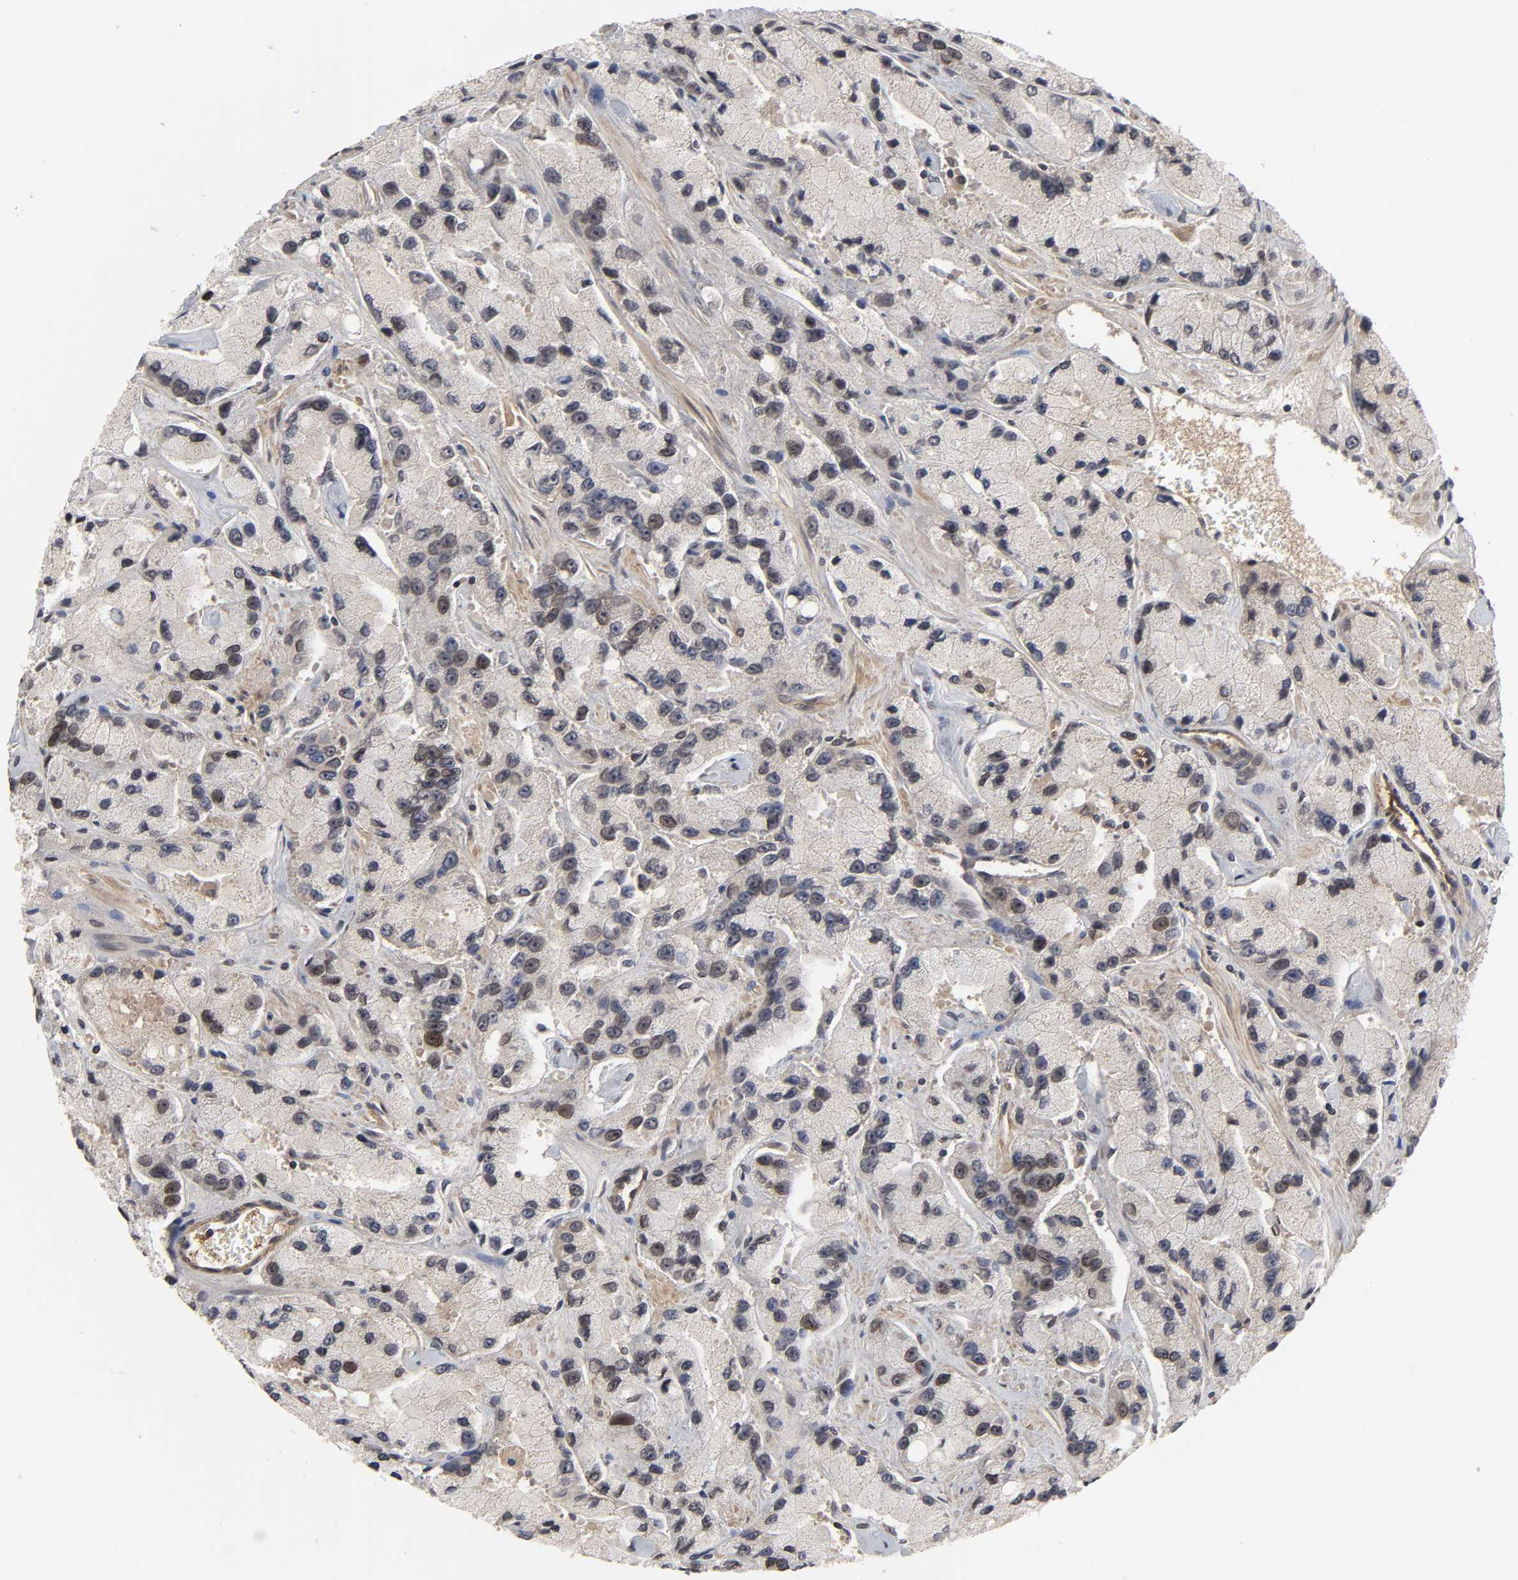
{"staining": {"intensity": "moderate", "quantity": "<25%", "location": "cytoplasmic/membranous,nuclear"}, "tissue": "prostate cancer", "cell_type": "Tumor cells", "image_type": "cancer", "snomed": [{"axis": "morphology", "description": "Adenocarcinoma, High grade"}, {"axis": "topography", "description": "Prostate"}], "caption": "DAB immunohistochemical staining of prostate cancer (adenocarcinoma (high-grade)) displays moderate cytoplasmic/membranous and nuclear protein expression in about <25% of tumor cells.", "gene": "CPN2", "patient": {"sex": "male", "age": 58}}